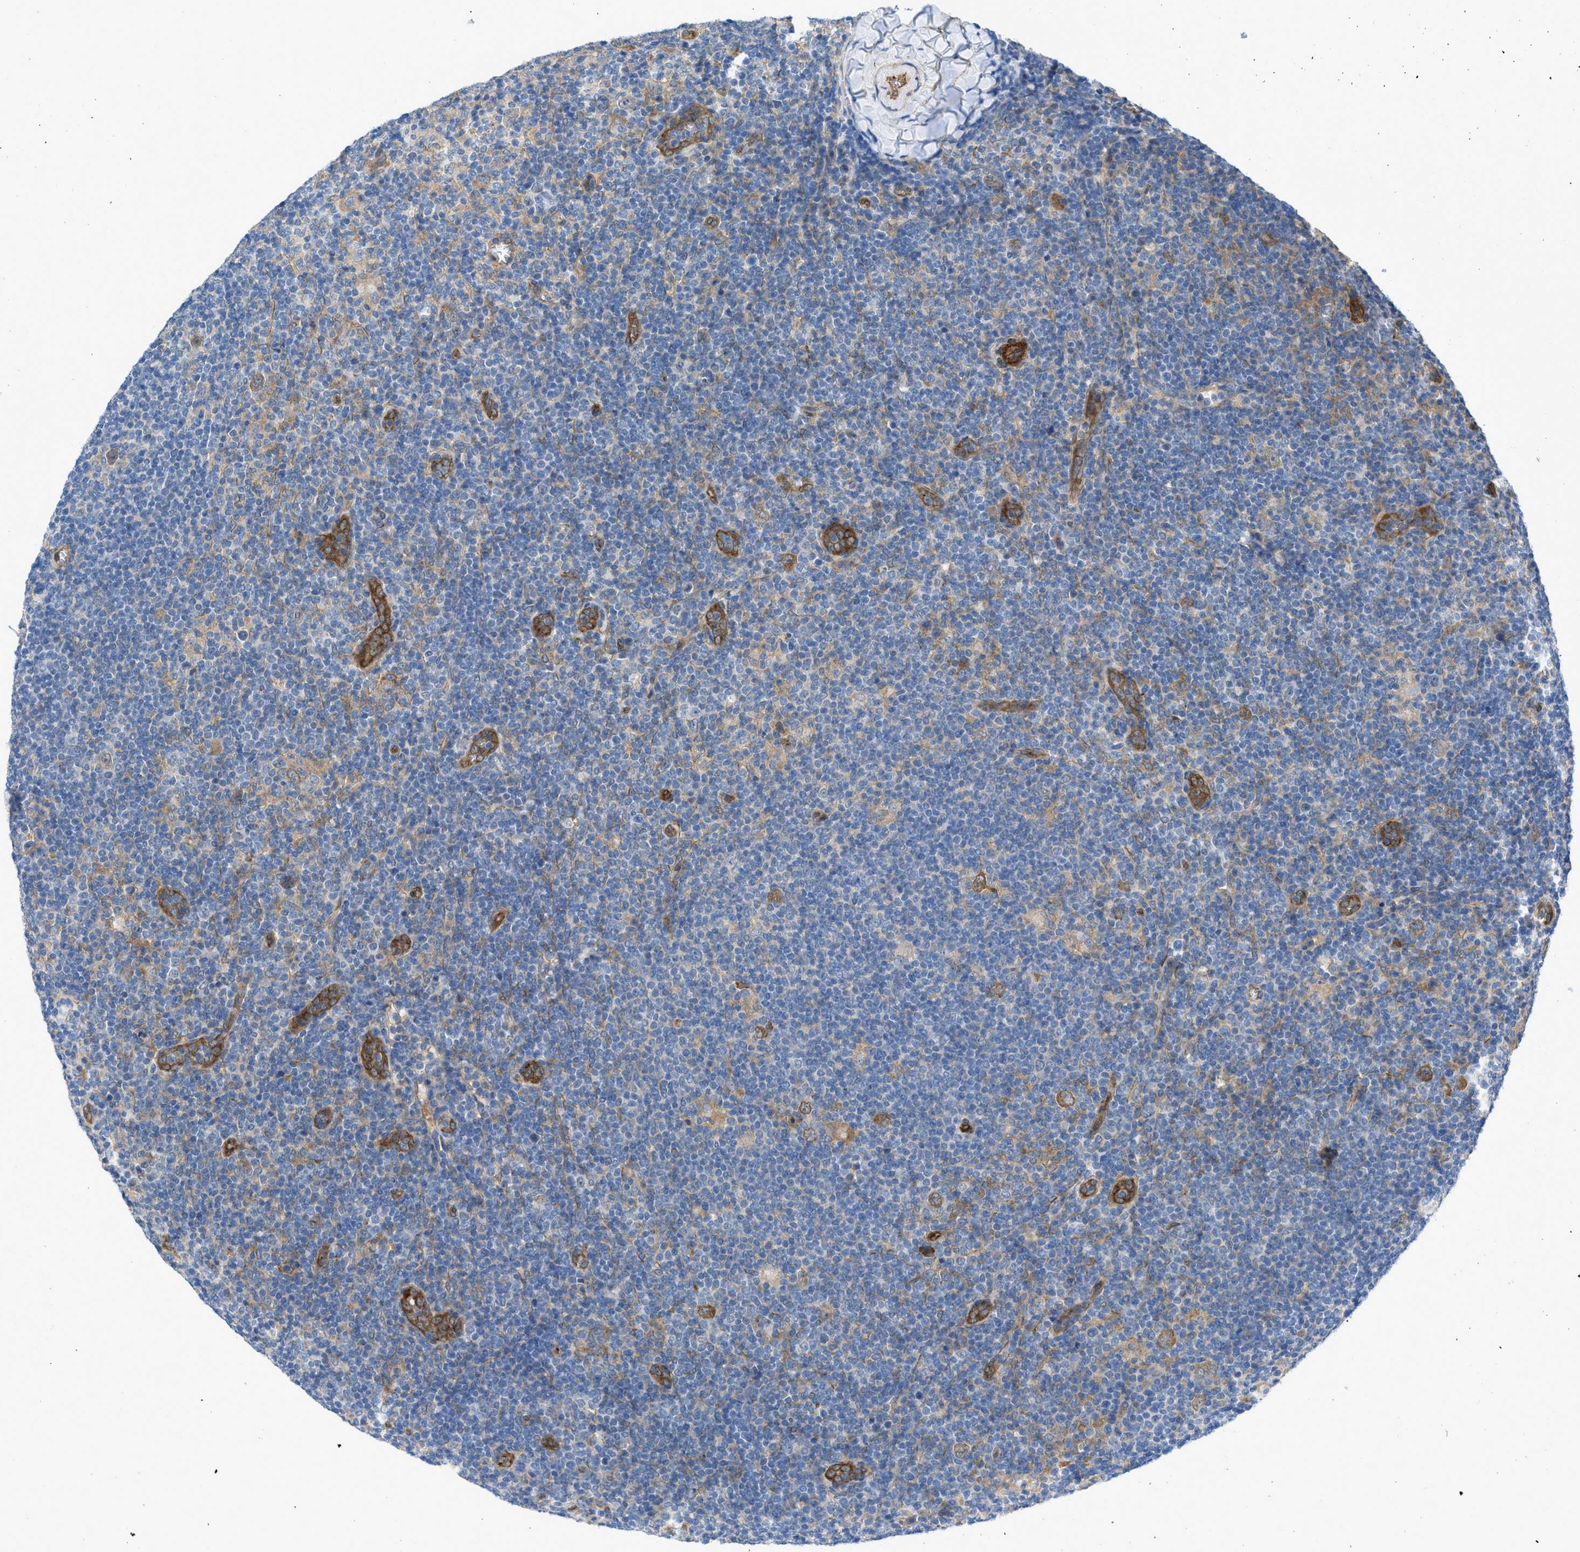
{"staining": {"intensity": "moderate", "quantity": "<25%", "location": "cytoplasmic/membranous"}, "tissue": "lymphoma", "cell_type": "Tumor cells", "image_type": "cancer", "snomed": [{"axis": "morphology", "description": "Hodgkin's disease, NOS"}, {"axis": "topography", "description": "Lymph node"}], "caption": "Immunohistochemical staining of human Hodgkin's disease displays moderate cytoplasmic/membranous protein positivity in approximately <25% of tumor cells.", "gene": "PDLIM5", "patient": {"sex": "female", "age": 57}}